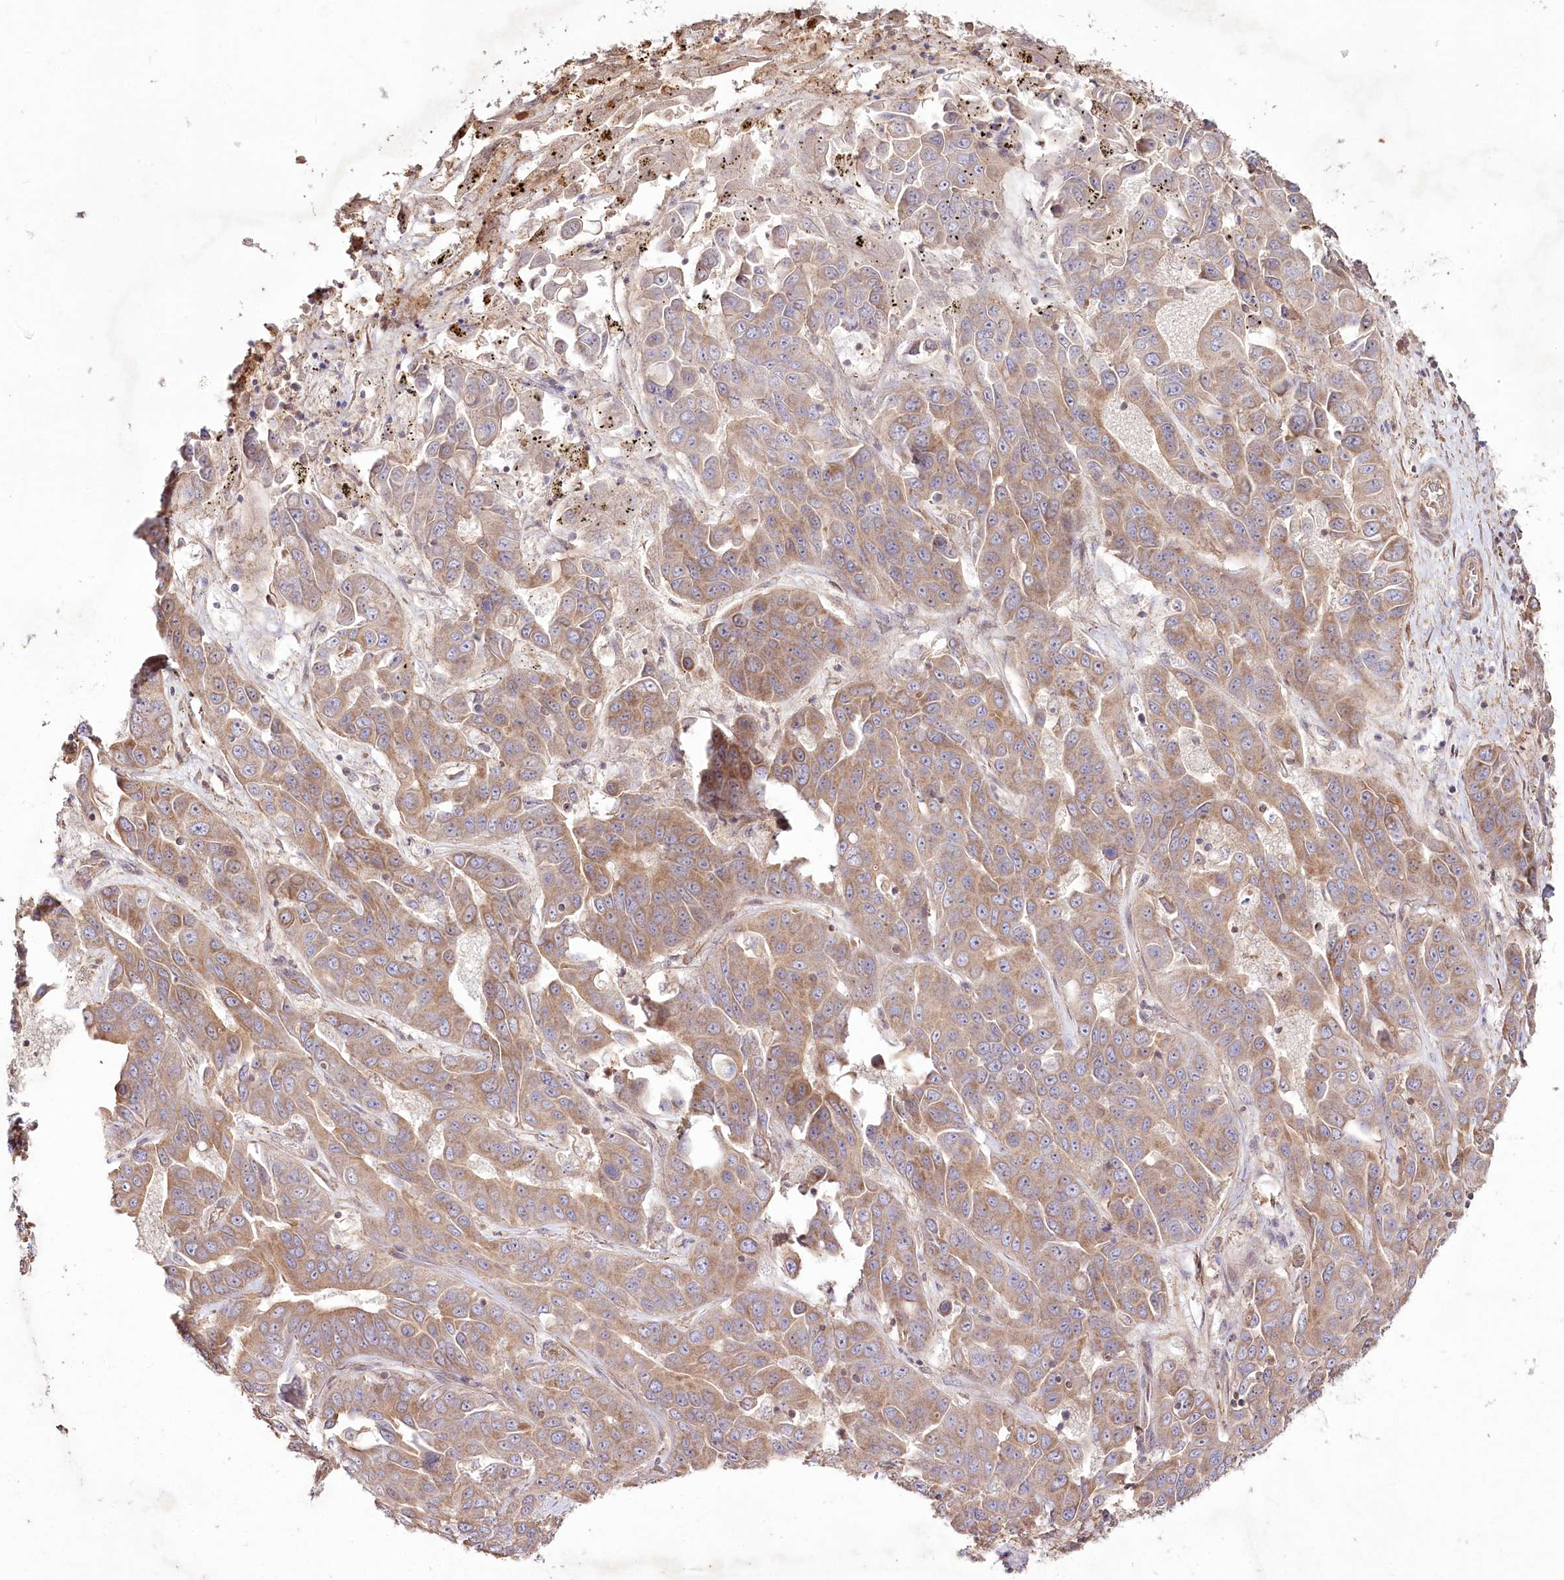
{"staining": {"intensity": "moderate", "quantity": ">75%", "location": "cytoplasmic/membranous"}, "tissue": "liver cancer", "cell_type": "Tumor cells", "image_type": "cancer", "snomed": [{"axis": "morphology", "description": "Cholangiocarcinoma"}, {"axis": "topography", "description": "Liver"}], "caption": "Protein staining shows moderate cytoplasmic/membranous expression in about >75% of tumor cells in liver cancer (cholangiocarcinoma).", "gene": "SH3TC1", "patient": {"sex": "female", "age": 52}}